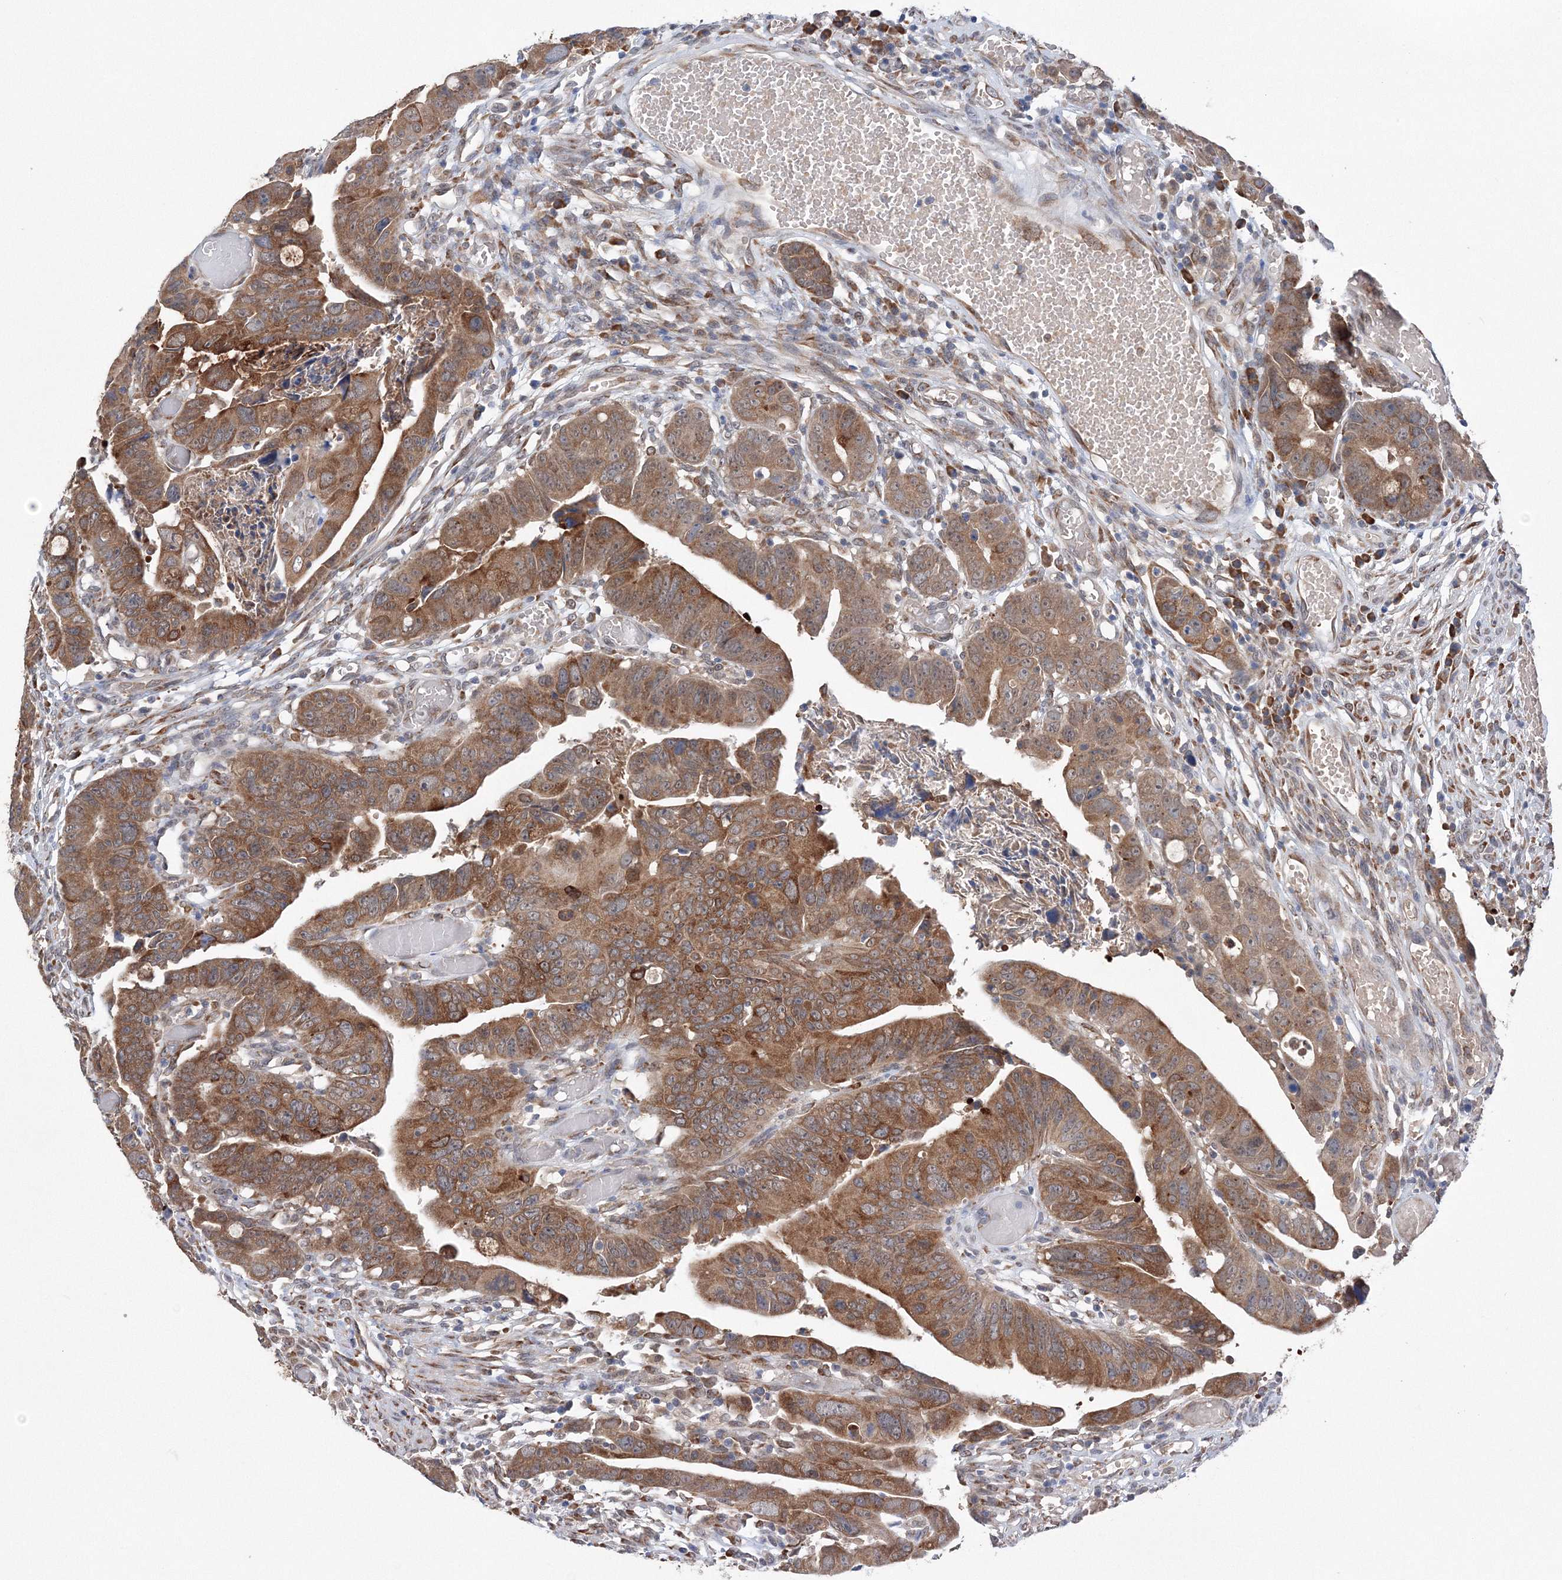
{"staining": {"intensity": "moderate", "quantity": ">75%", "location": "cytoplasmic/membranous"}, "tissue": "colorectal cancer", "cell_type": "Tumor cells", "image_type": "cancer", "snomed": [{"axis": "morphology", "description": "Adenocarcinoma, NOS"}, {"axis": "topography", "description": "Rectum"}], "caption": "This is a photomicrograph of immunohistochemistry (IHC) staining of colorectal adenocarcinoma, which shows moderate expression in the cytoplasmic/membranous of tumor cells.", "gene": "DIS3L2", "patient": {"sex": "female", "age": 65}}